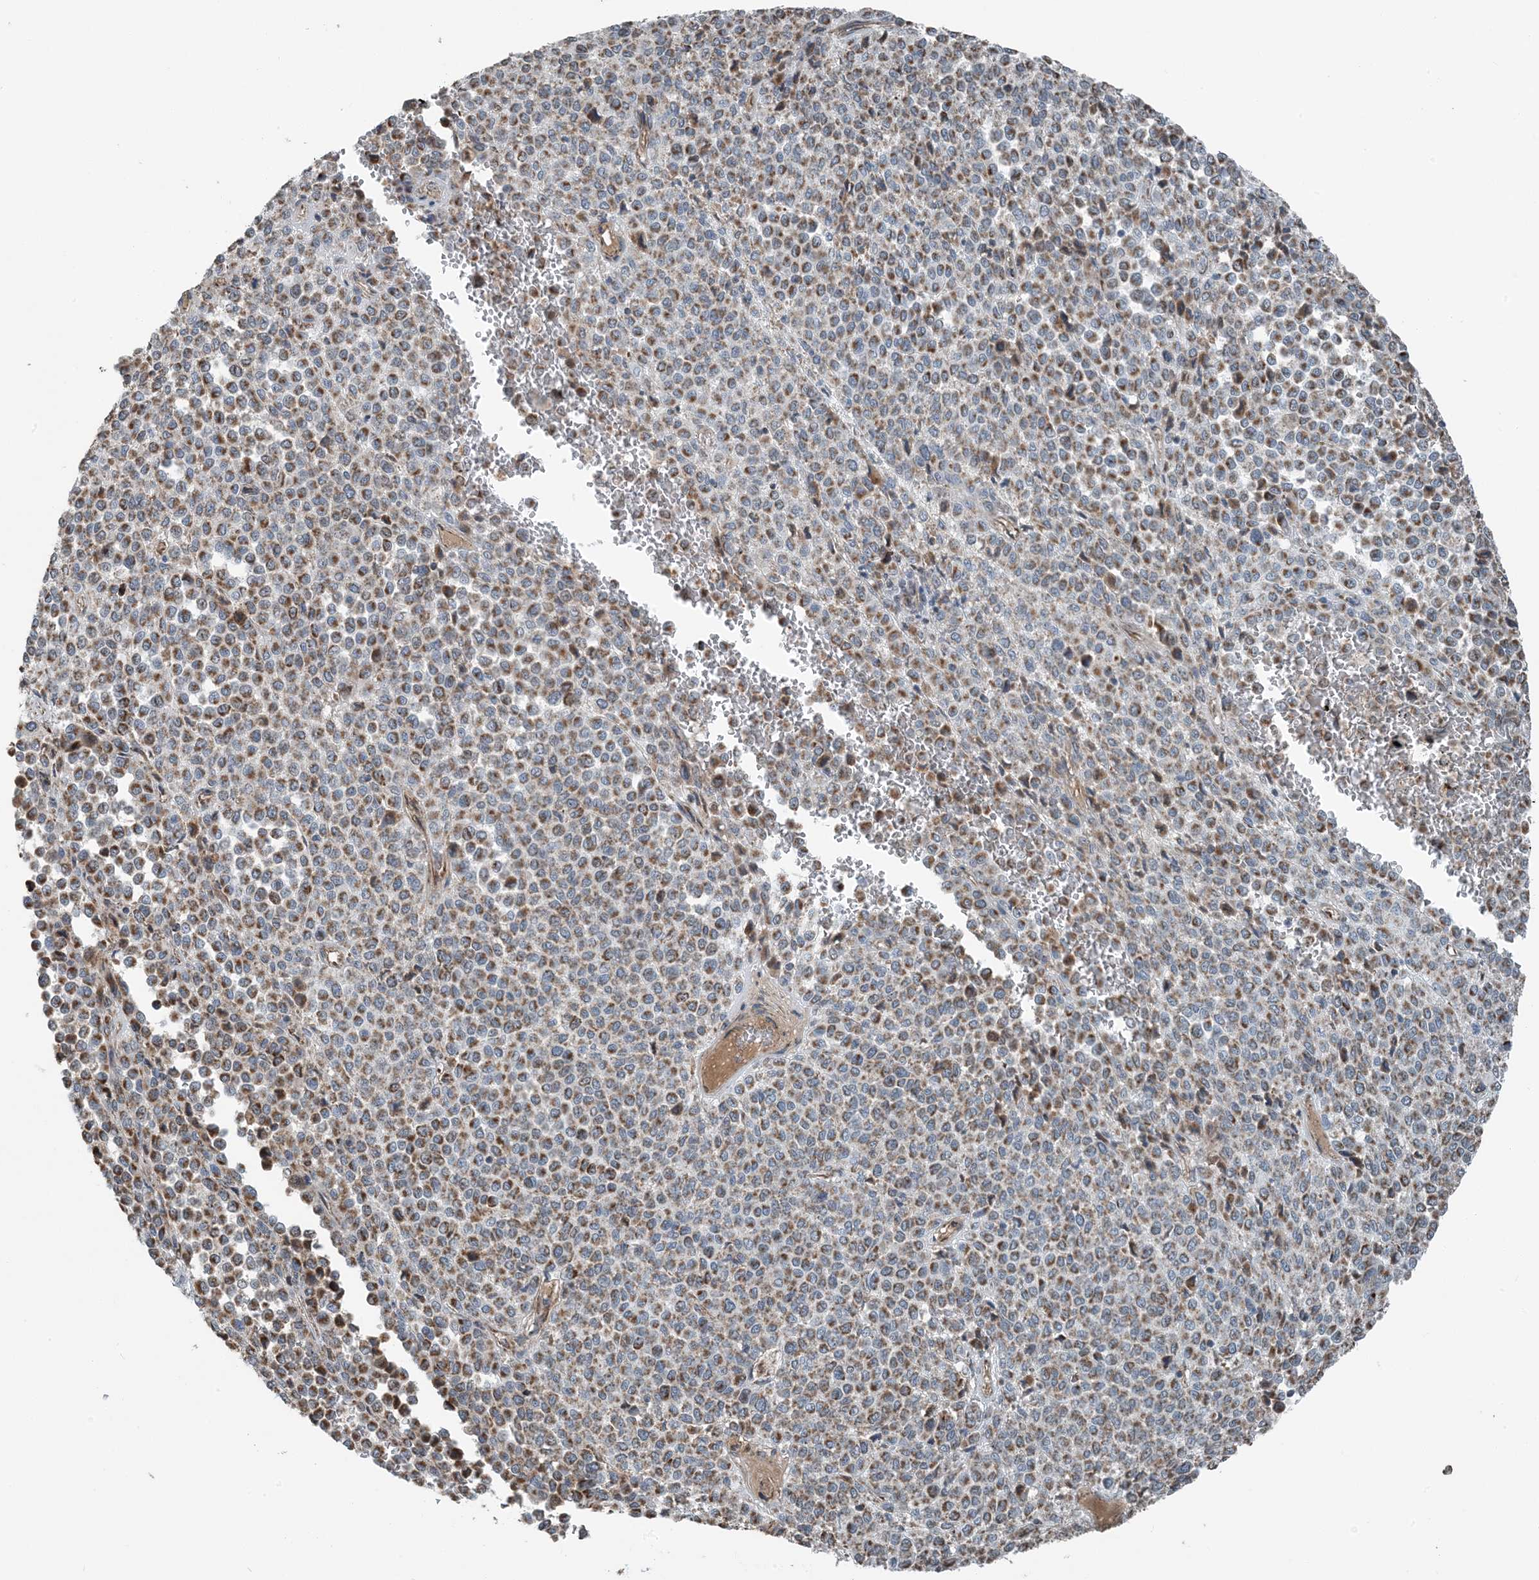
{"staining": {"intensity": "moderate", "quantity": ">75%", "location": "cytoplasmic/membranous"}, "tissue": "melanoma", "cell_type": "Tumor cells", "image_type": "cancer", "snomed": [{"axis": "morphology", "description": "Malignant melanoma, Metastatic site"}, {"axis": "topography", "description": "Pancreas"}], "caption": "Immunohistochemistry staining of malignant melanoma (metastatic site), which demonstrates medium levels of moderate cytoplasmic/membranous expression in about >75% of tumor cells indicating moderate cytoplasmic/membranous protein positivity. The staining was performed using DAB (brown) for protein detection and nuclei were counterstained in hematoxylin (blue).", "gene": "PILRB", "patient": {"sex": "female", "age": 30}}